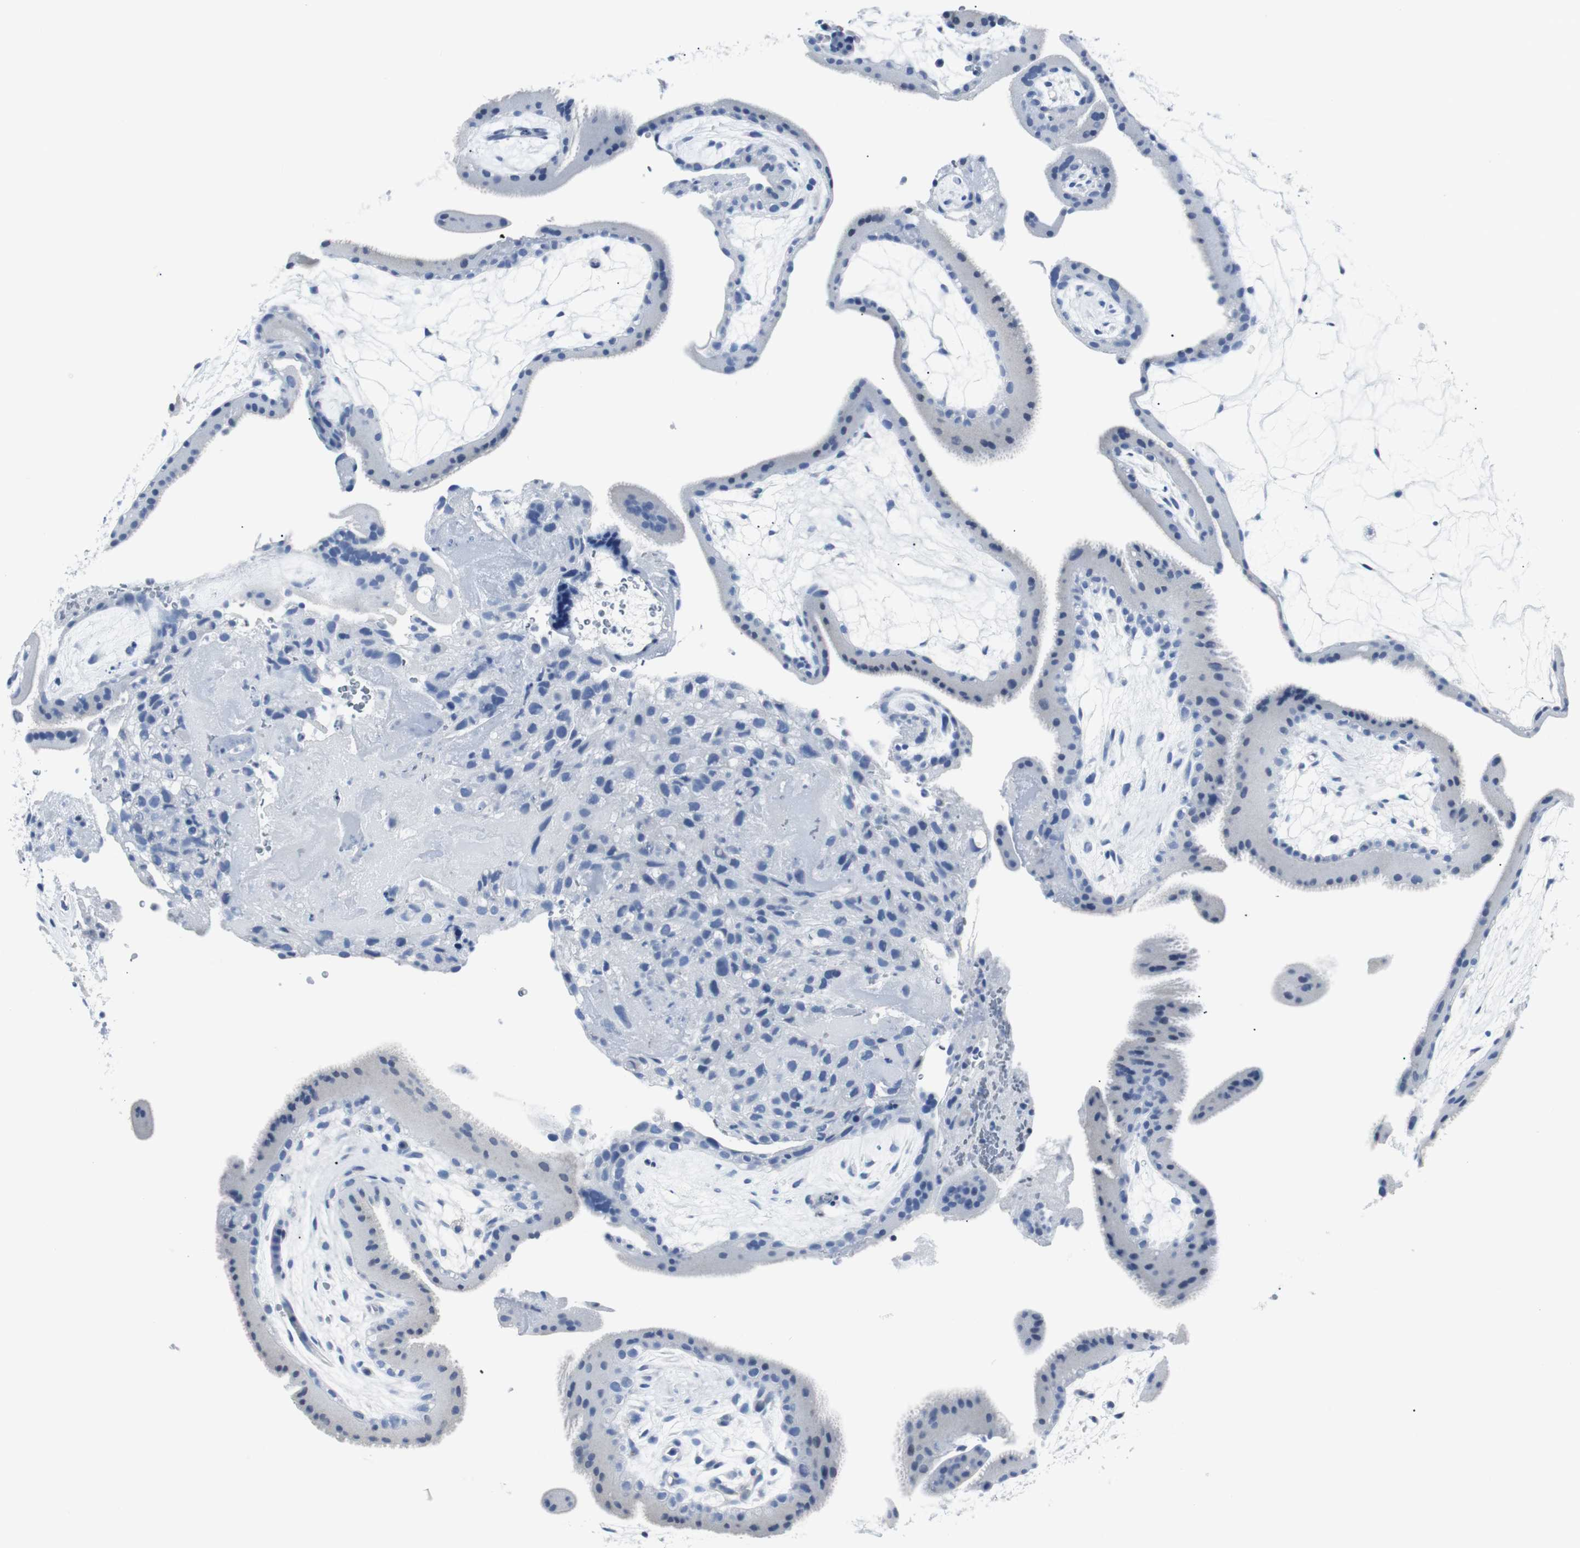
{"staining": {"intensity": "negative", "quantity": "none", "location": "none"}, "tissue": "placenta", "cell_type": "Decidual cells", "image_type": "normal", "snomed": [{"axis": "morphology", "description": "Normal tissue, NOS"}, {"axis": "topography", "description": "Placenta"}], "caption": "Immunohistochemistry image of unremarkable placenta: placenta stained with DAB displays no significant protein expression in decidual cells.", "gene": "GAP43", "patient": {"sex": "female", "age": 19}}